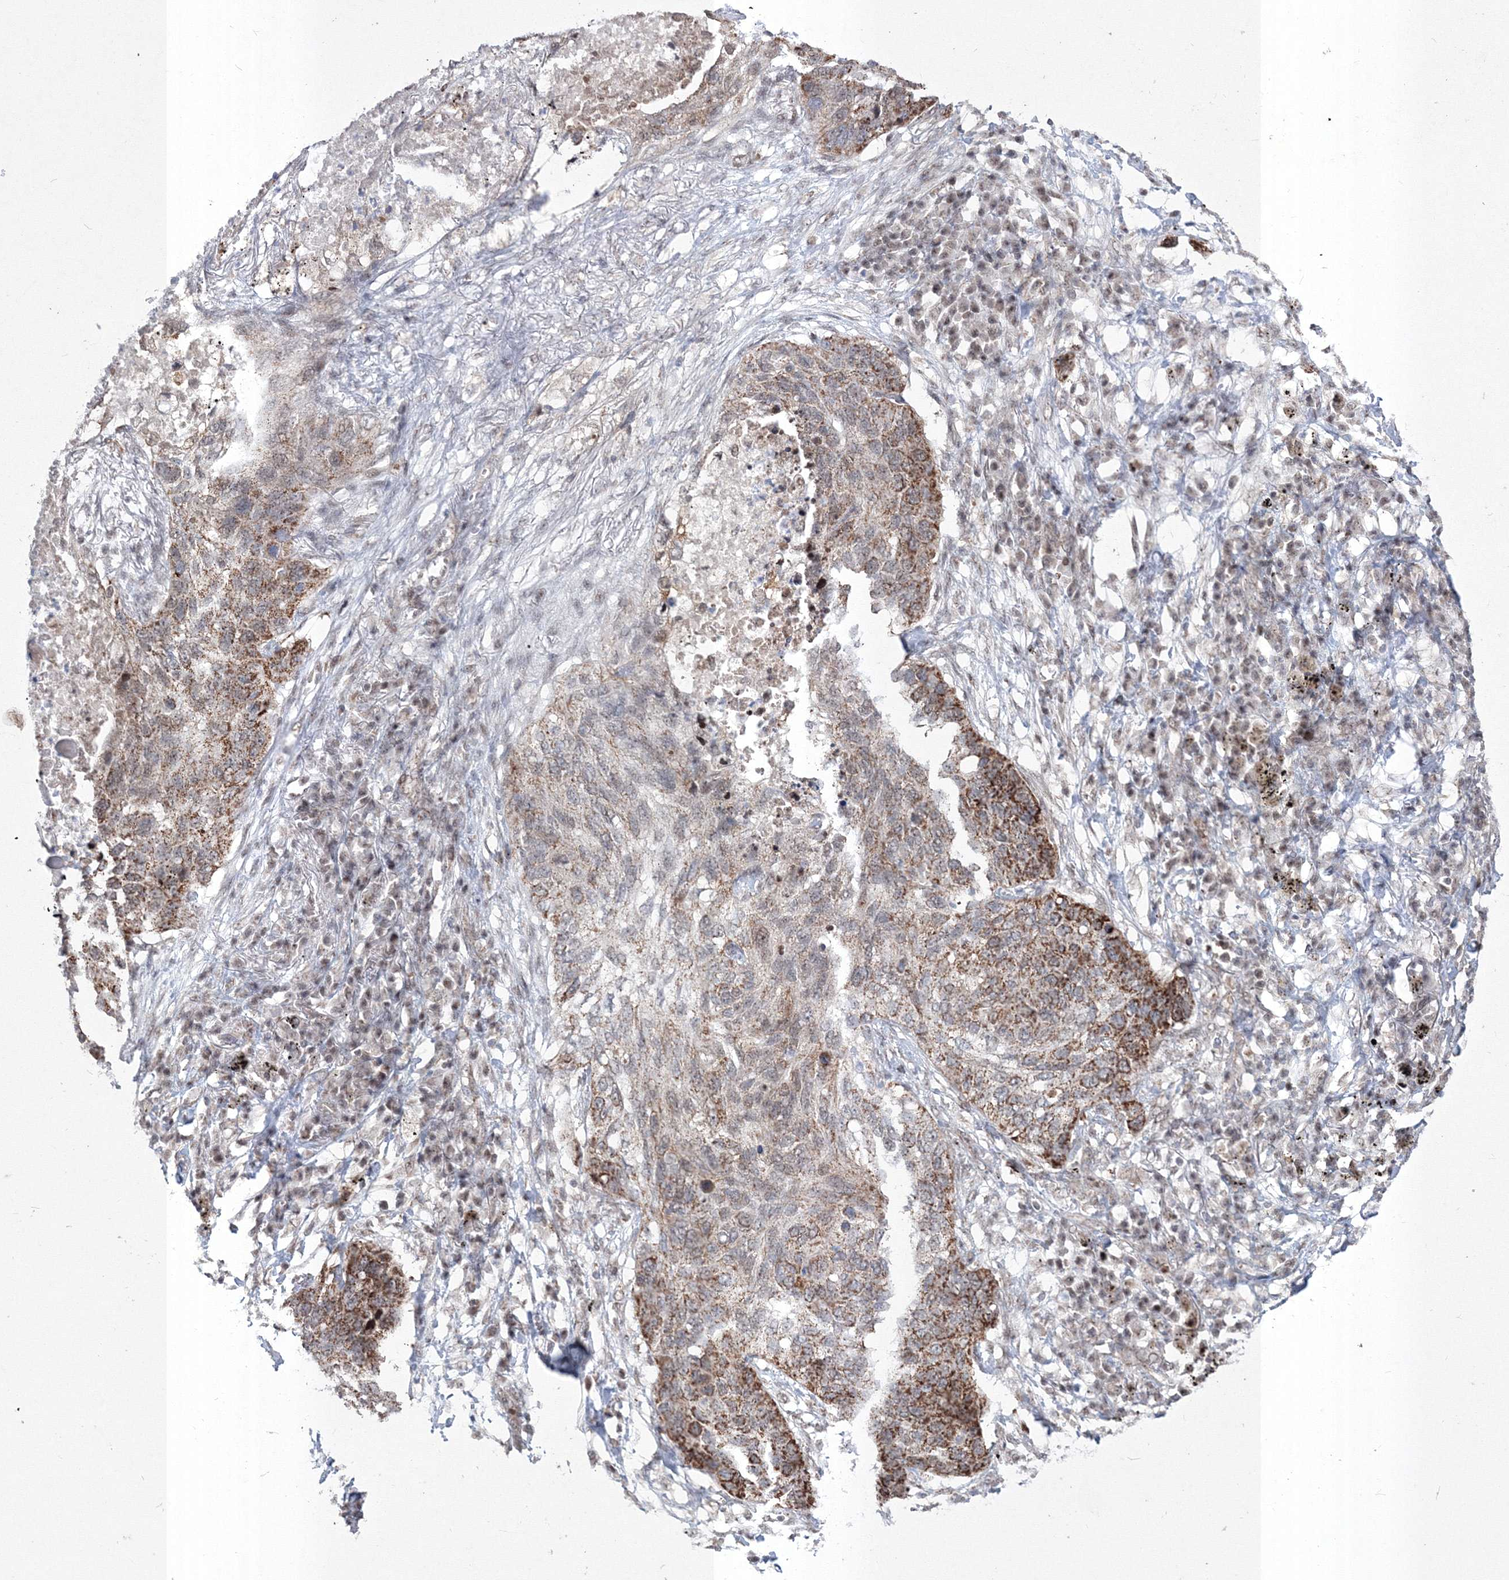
{"staining": {"intensity": "strong", "quantity": ">75%", "location": "cytoplasmic/membranous"}, "tissue": "lung cancer", "cell_type": "Tumor cells", "image_type": "cancer", "snomed": [{"axis": "morphology", "description": "Squamous cell carcinoma, NOS"}, {"axis": "topography", "description": "Lung"}], "caption": "Strong cytoplasmic/membranous positivity for a protein is present in approximately >75% of tumor cells of lung squamous cell carcinoma using IHC.", "gene": "GRSF1", "patient": {"sex": "female", "age": 63}}